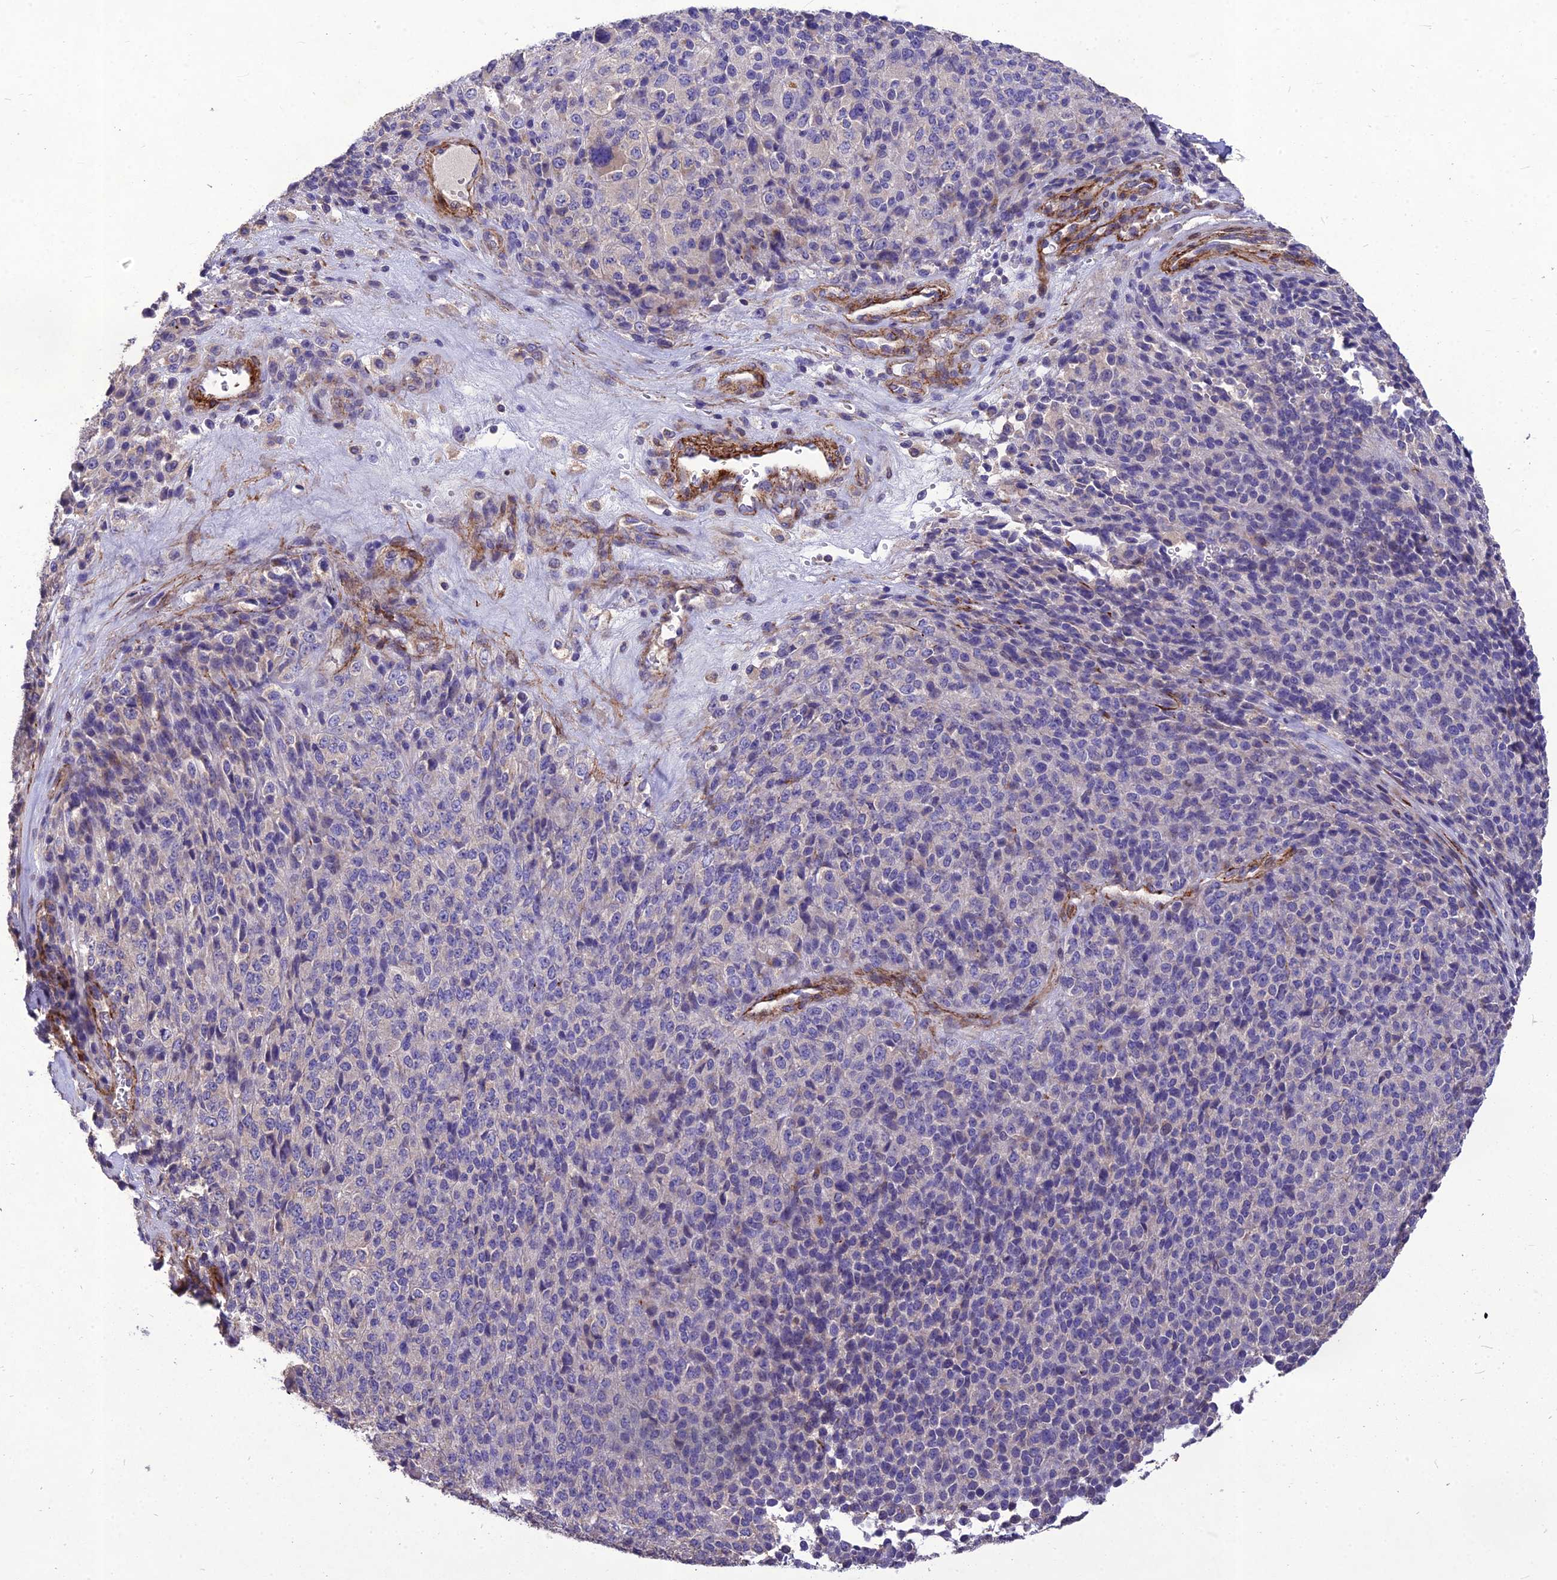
{"staining": {"intensity": "negative", "quantity": "none", "location": "none"}, "tissue": "melanoma", "cell_type": "Tumor cells", "image_type": "cancer", "snomed": [{"axis": "morphology", "description": "Malignant melanoma, Metastatic site"}, {"axis": "topography", "description": "Brain"}], "caption": "Immunohistochemical staining of human malignant melanoma (metastatic site) demonstrates no significant staining in tumor cells. Brightfield microscopy of immunohistochemistry (IHC) stained with DAB (3,3'-diaminobenzidine) (brown) and hematoxylin (blue), captured at high magnification.", "gene": "CLUH", "patient": {"sex": "female", "age": 56}}